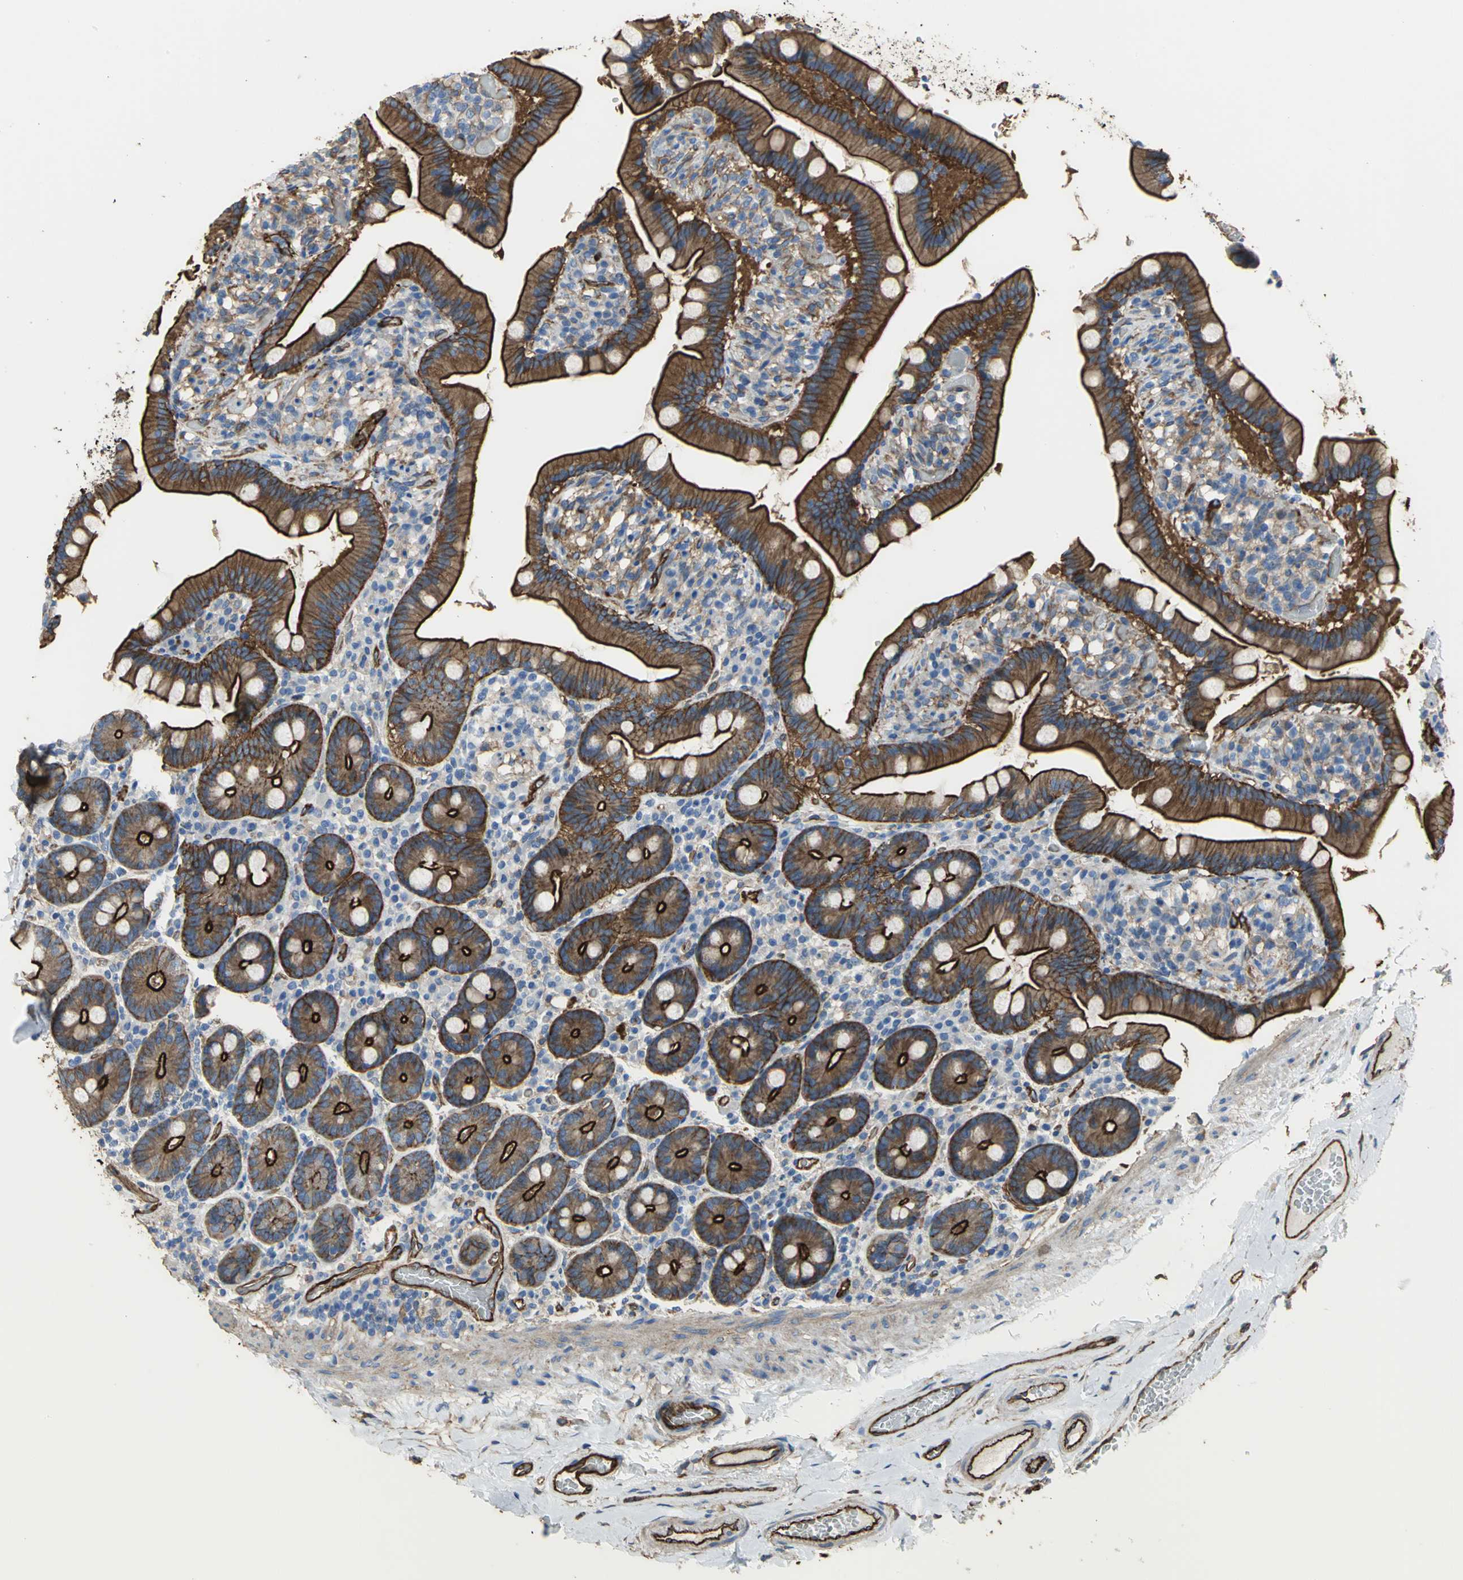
{"staining": {"intensity": "strong", "quantity": ">75%", "location": "cytoplasmic/membranous"}, "tissue": "duodenum", "cell_type": "Glandular cells", "image_type": "normal", "snomed": [{"axis": "morphology", "description": "Normal tissue, NOS"}, {"axis": "topography", "description": "Duodenum"}], "caption": "Immunohistochemistry (IHC) of benign human duodenum reveals high levels of strong cytoplasmic/membranous positivity in about >75% of glandular cells.", "gene": "FLNB", "patient": {"sex": "male", "age": 66}}